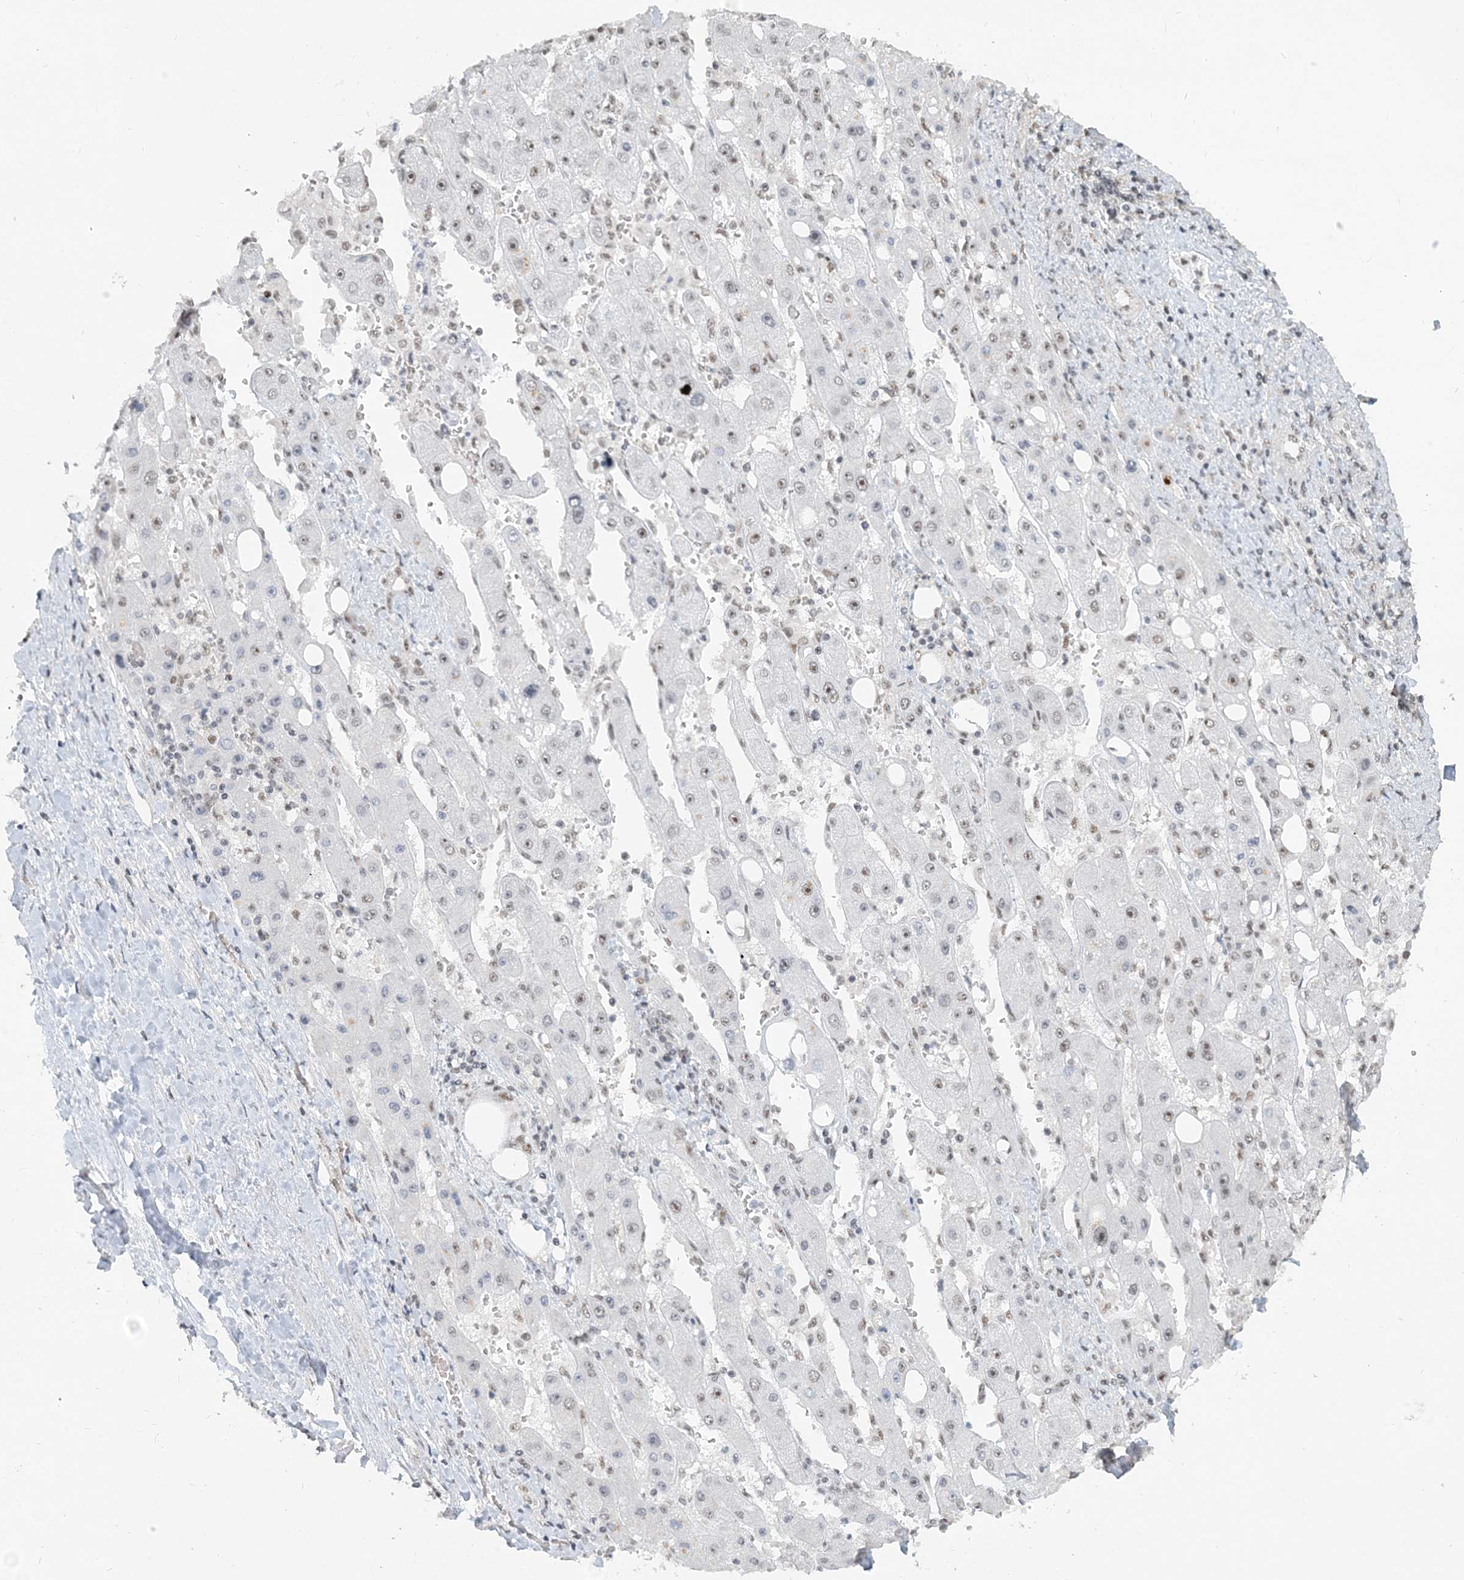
{"staining": {"intensity": "moderate", "quantity": "25%-75%", "location": "nuclear"}, "tissue": "liver cancer", "cell_type": "Tumor cells", "image_type": "cancer", "snomed": [{"axis": "morphology", "description": "Carcinoma, Hepatocellular, NOS"}, {"axis": "topography", "description": "Liver"}], "caption": "Brown immunohistochemical staining in liver hepatocellular carcinoma displays moderate nuclear staining in approximately 25%-75% of tumor cells.", "gene": "PLRG1", "patient": {"sex": "female", "age": 73}}